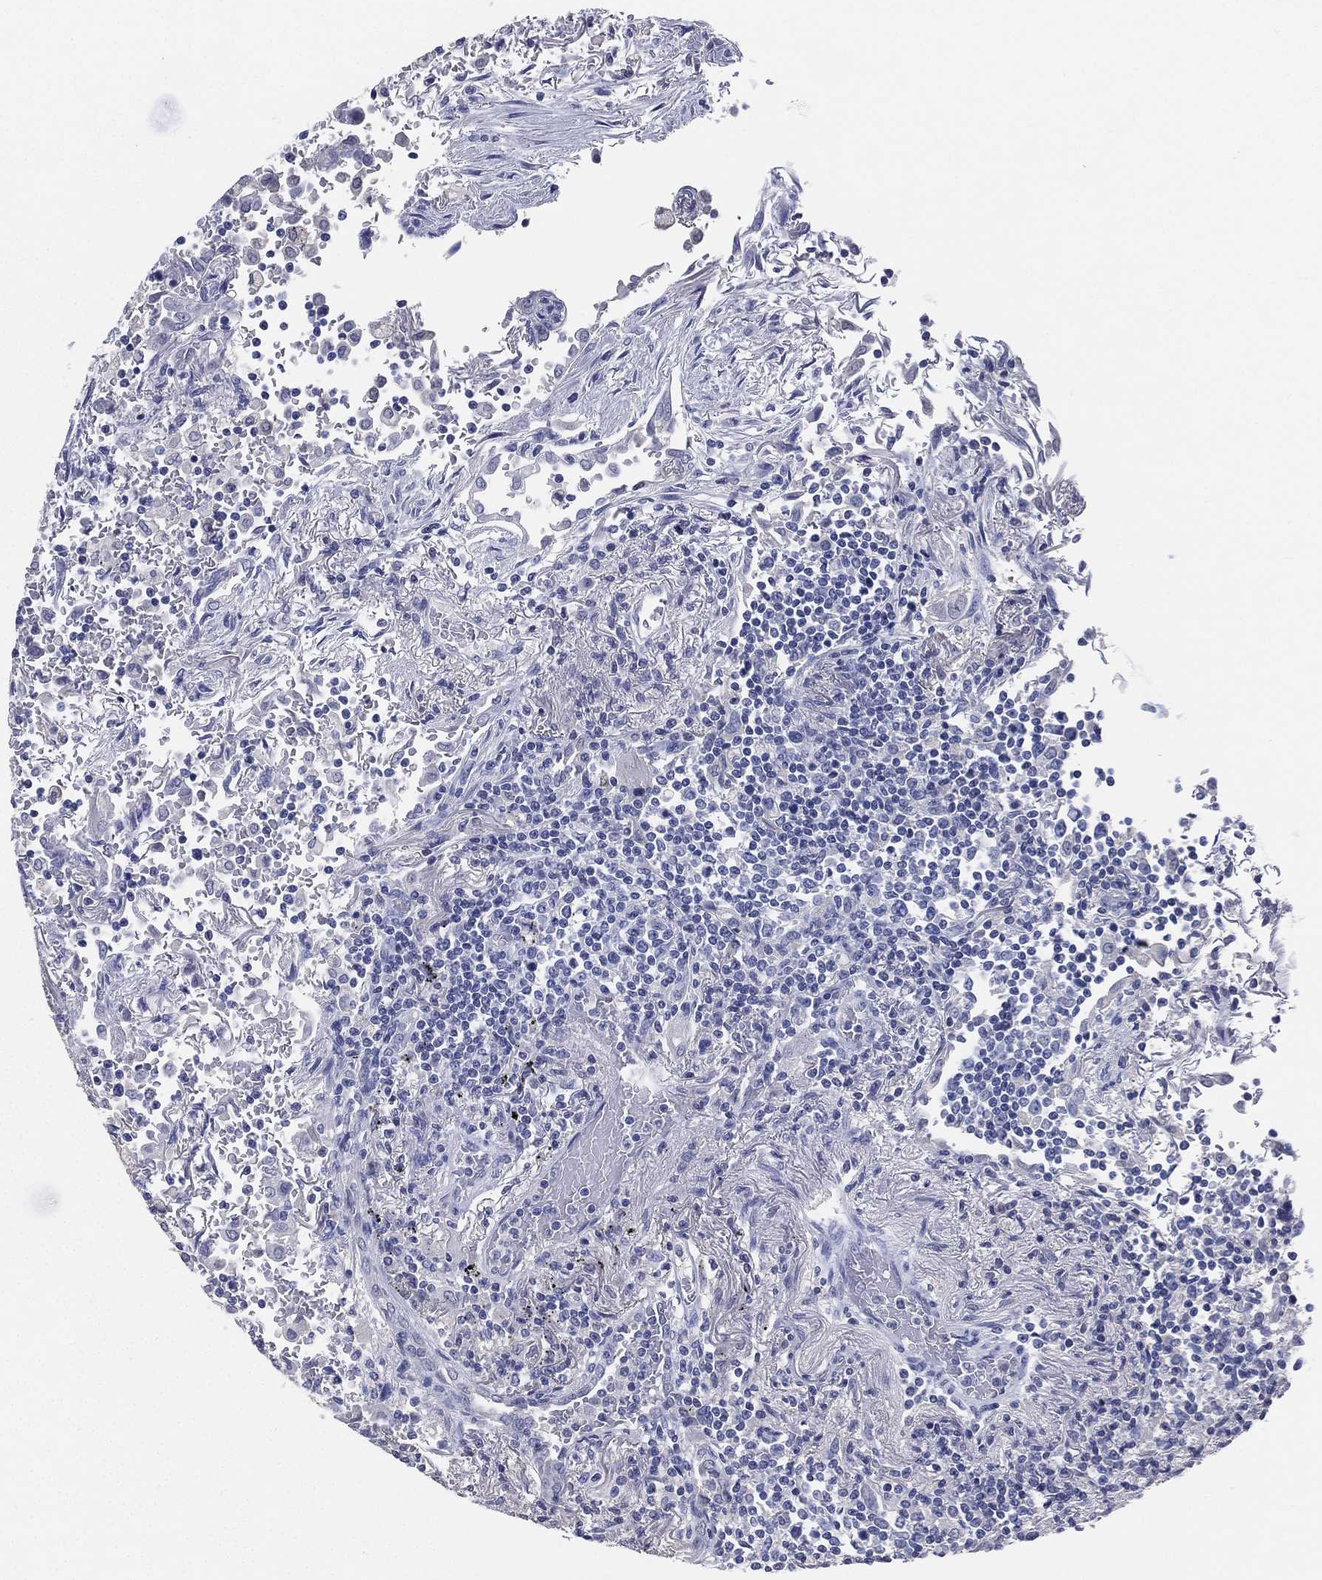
{"staining": {"intensity": "negative", "quantity": "none", "location": "none"}, "tissue": "lymphoma", "cell_type": "Tumor cells", "image_type": "cancer", "snomed": [{"axis": "morphology", "description": "Malignant lymphoma, non-Hodgkin's type, High grade"}, {"axis": "topography", "description": "Lung"}], "caption": "High magnification brightfield microscopy of lymphoma stained with DAB (3,3'-diaminobenzidine) (brown) and counterstained with hematoxylin (blue): tumor cells show no significant expression. (DAB (3,3'-diaminobenzidine) immunohistochemistry, high magnification).", "gene": "IYD", "patient": {"sex": "male", "age": 79}}